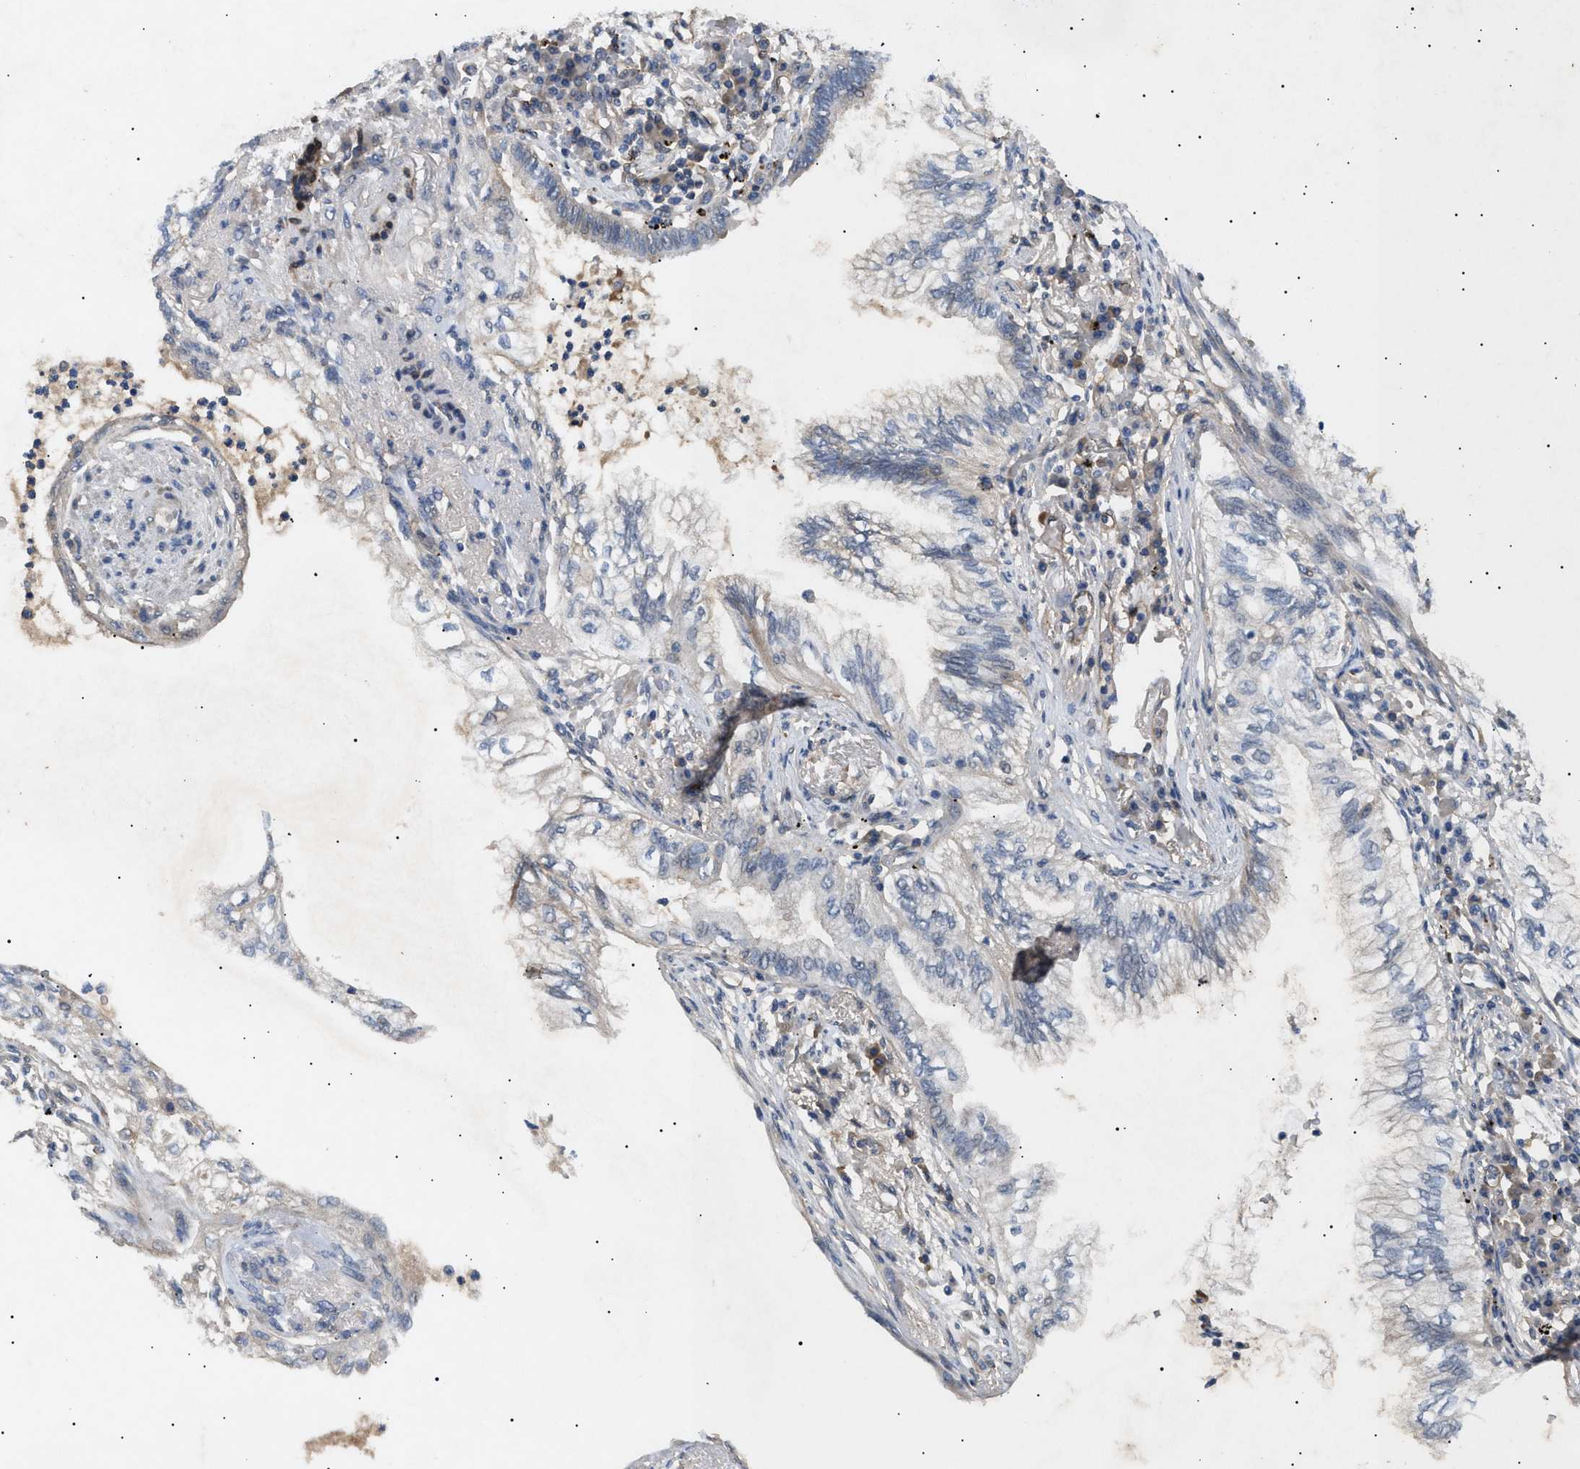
{"staining": {"intensity": "negative", "quantity": "none", "location": "none"}, "tissue": "lung cancer", "cell_type": "Tumor cells", "image_type": "cancer", "snomed": [{"axis": "morphology", "description": "Normal tissue, NOS"}, {"axis": "morphology", "description": "Adenocarcinoma, NOS"}, {"axis": "topography", "description": "Bronchus"}, {"axis": "topography", "description": "Lung"}], "caption": "Immunohistochemistry (IHC) photomicrograph of neoplastic tissue: human lung cancer stained with DAB (3,3'-diaminobenzidine) demonstrates no significant protein staining in tumor cells.", "gene": "SIRT5", "patient": {"sex": "female", "age": 70}}